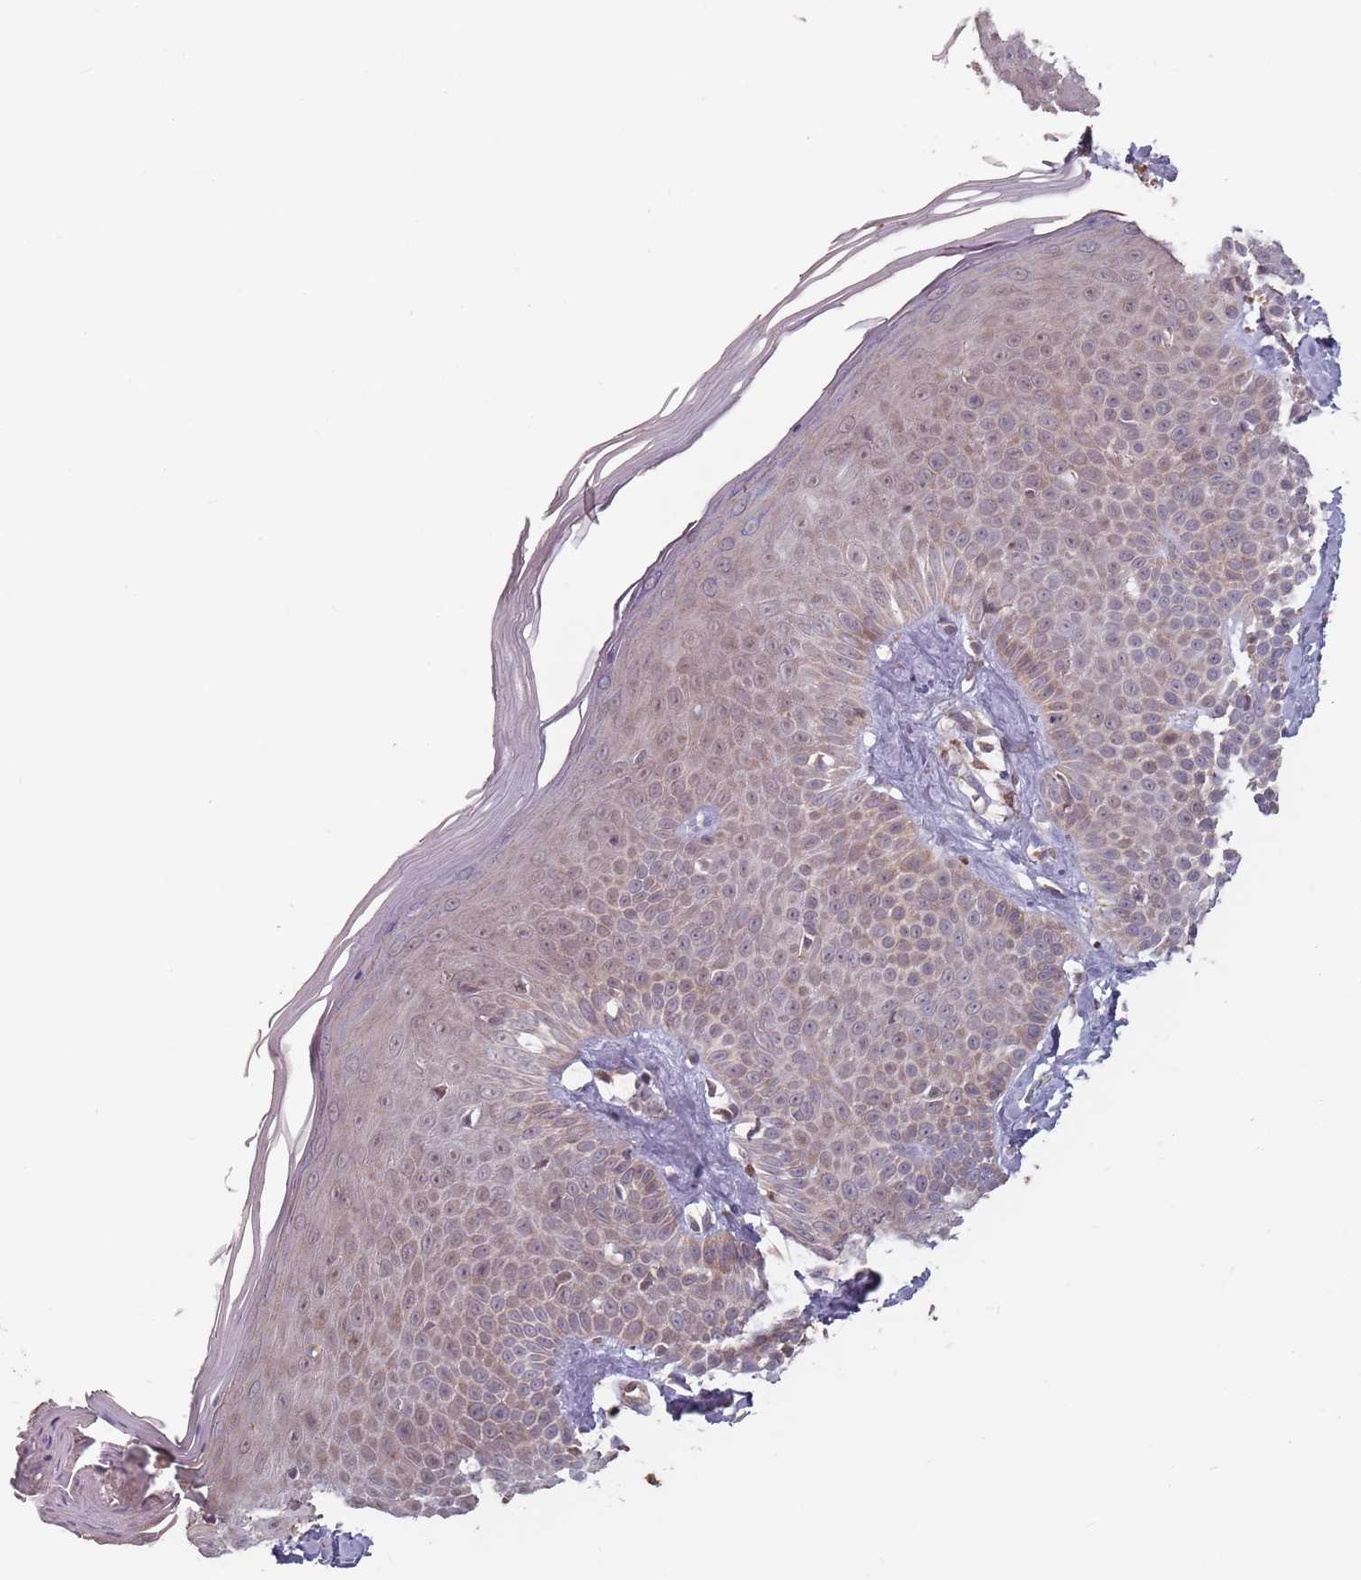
{"staining": {"intensity": "weak", "quantity": ">75%", "location": "cytoplasmic/membranous"}, "tissue": "skin", "cell_type": "Keratinocytes", "image_type": "normal", "snomed": [{"axis": "morphology", "description": "Normal tissue, NOS"}, {"axis": "topography", "description": "Skin"}], "caption": "IHC image of benign skin stained for a protein (brown), which reveals low levels of weak cytoplasmic/membranous positivity in approximately >75% of keratinocytes.", "gene": "VPS52", "patient": {"sex": "female", "age": 58}}